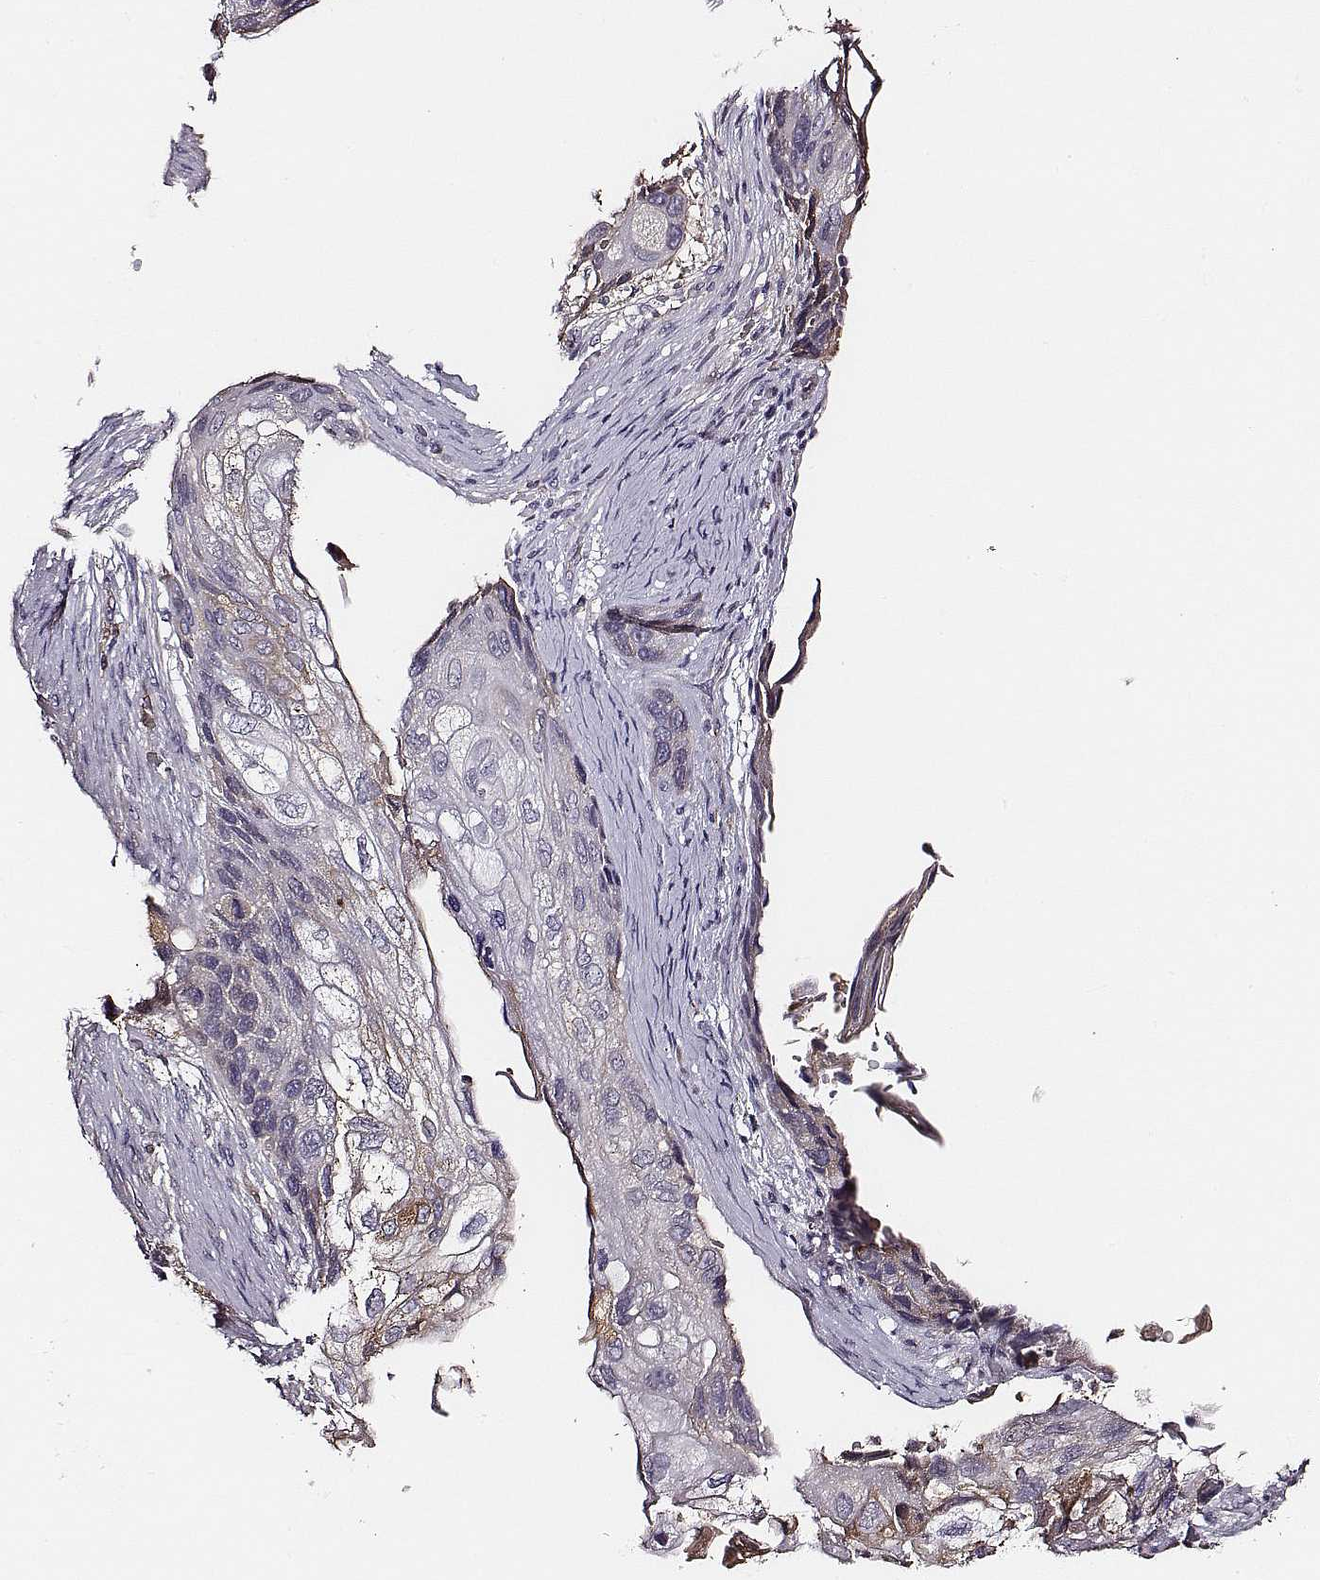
{"staining": {"intensity": "negative", "quantity": "none", "location": "none"}, "tissue": "lung cancer", "cell_type": "Tumor cells", "image_type": "cancer", "snomed": [{"axis": "morphology", "description": "Squamous cell carcinoma, NOS"}, {"axis": "topography", "description": "Lung"}], "caption": "Human lung cancer (squamous cell carcinoma) stained for a protein using IHC displays no positivity in tumor cells.", "gene": "TF", "patient": {"sex": "male", "age": 69}}